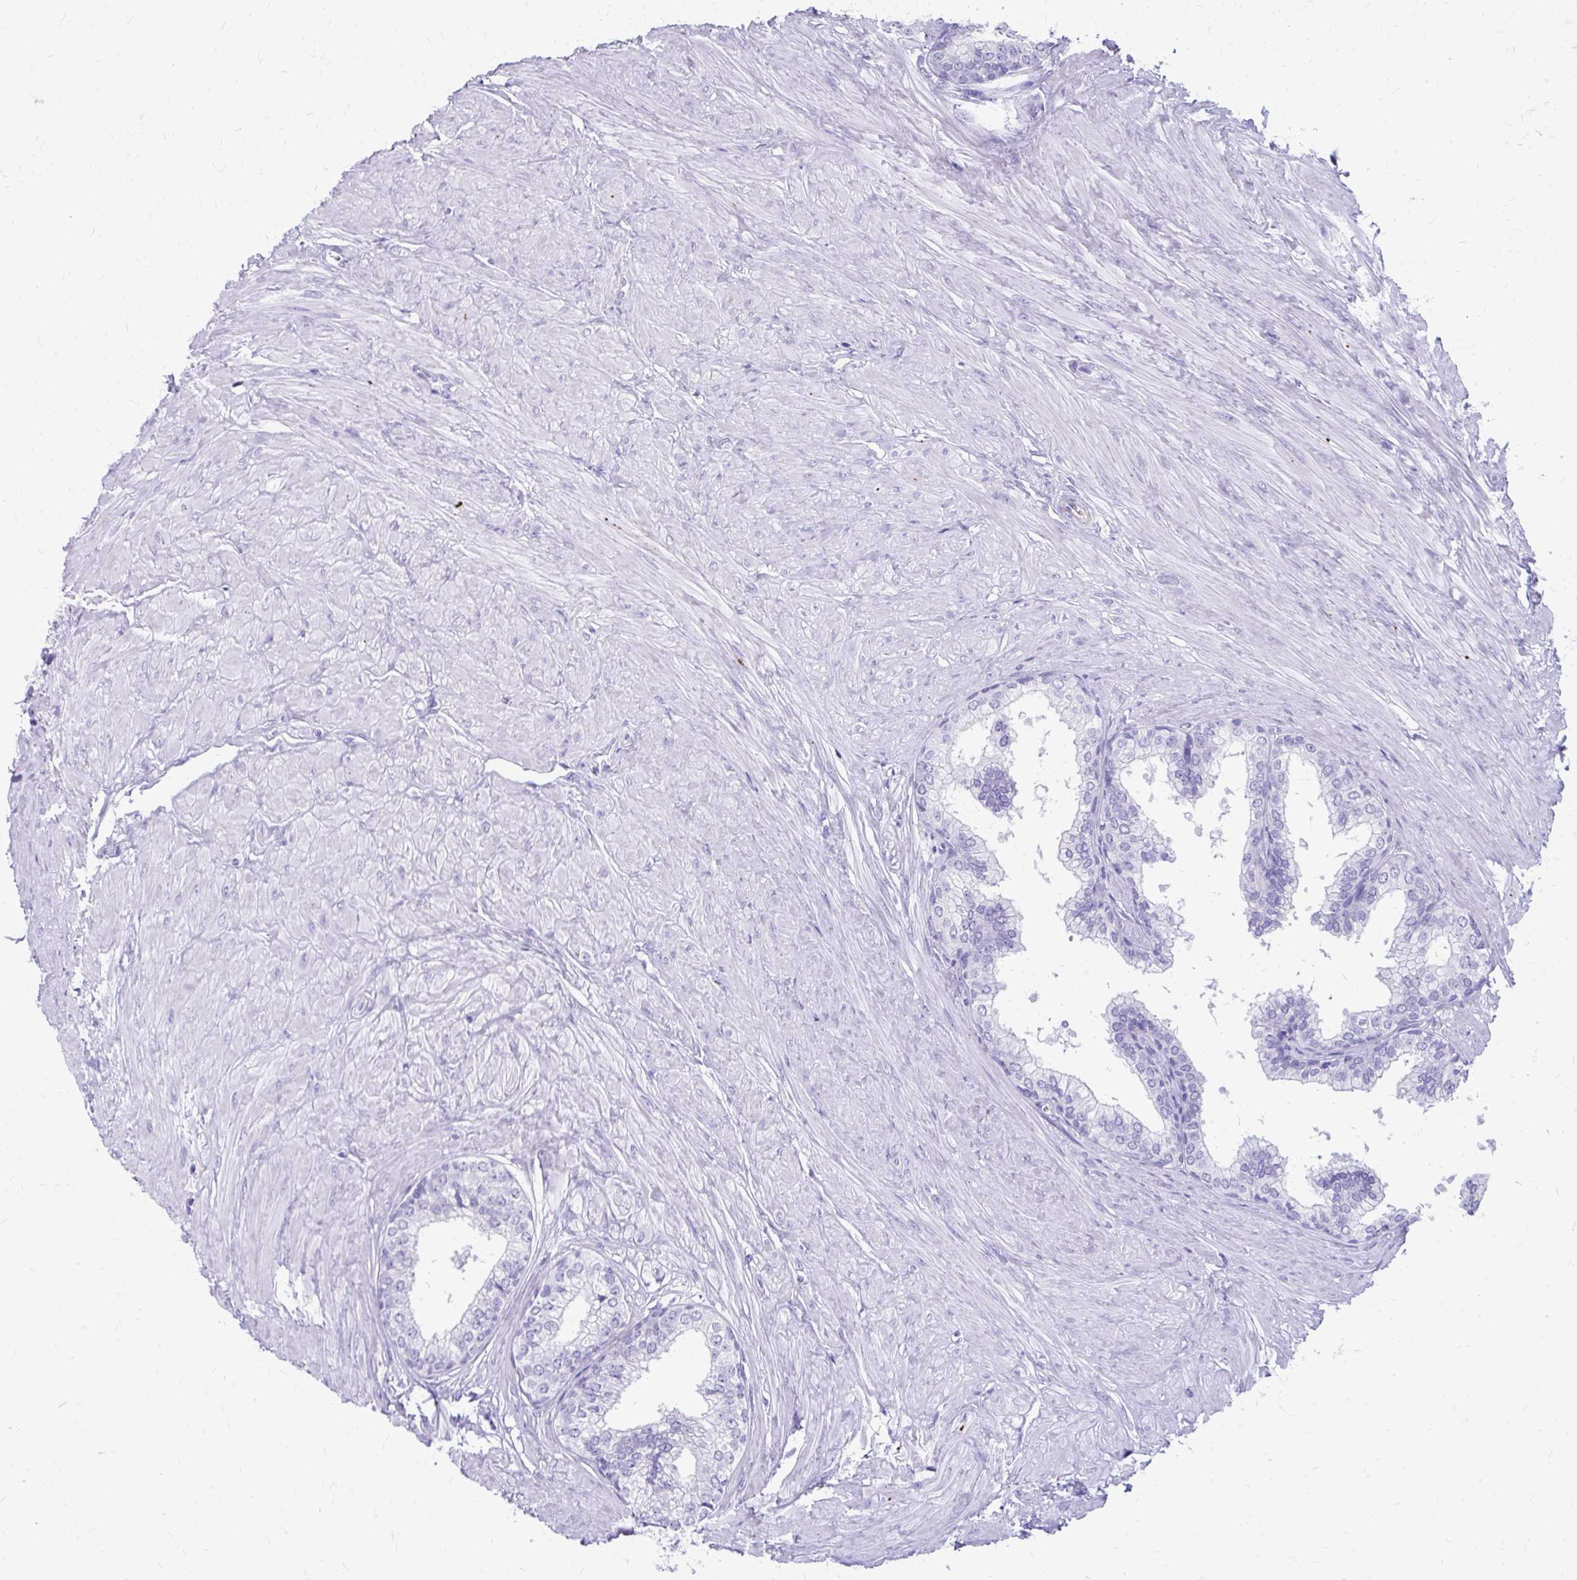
{"staining": {"intensity": "negative", "quantity": "none", "location": "none"}, "tissue": "prostate", "cell_type": "Glandular cells", "image_type": "normal", "snomed": [{"axis": "morphology", "description": "Normal tissue, NOS"}, {"axis": "topography", "description": "Prostate"}, {"axis": "topography", "description": "Peripheral nerve tissue"}], "caption": "Immunohistochemical staining of unremarkable prostate displays no significant expression in glandular cells.", "gene": "SATL1", "patient": {"sex": "male", "age": 55}}